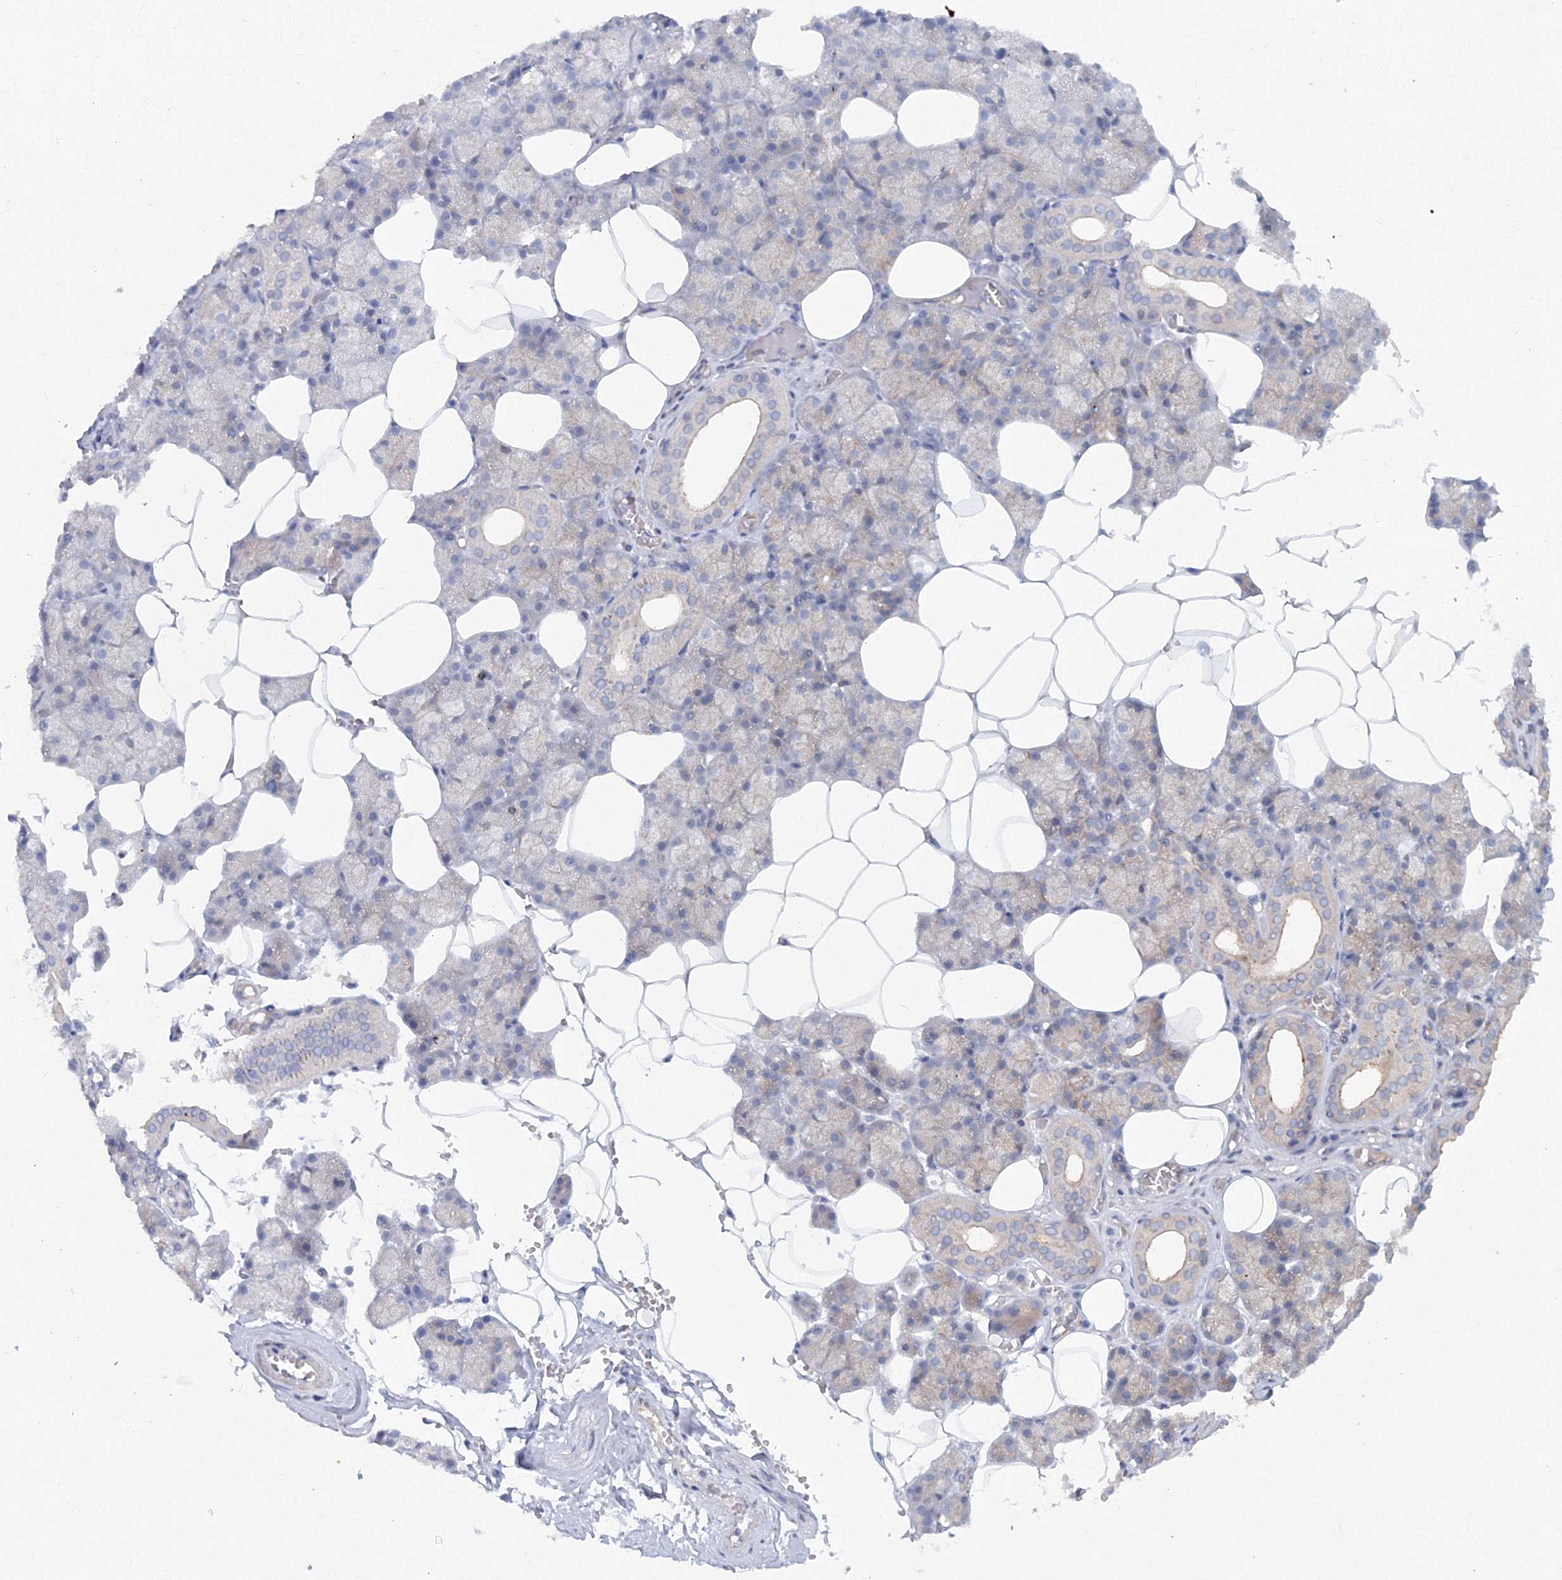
{"staining": {"intensity": "moderate", "quantity": "<25%", "location": "cytoplasmic/membranous"}, "tissue": "salivary gland", "cell_type": "Glandular cells", "image_type": "normal", "snomed": [{"axis": "morphology", "description": "Normal tissue, NOS"}, {"axis": "topography", "description": "Salivary gland"}], "caption": "This micrograph displays immunohistochemistry (IHC) staining of benign human salivary gland, with low moderate cytoplasmic/membranous expression in approximately <25% of glandular cells.", "gene": "EXOC1", "patient": {"sex": "male", "age": 62}}